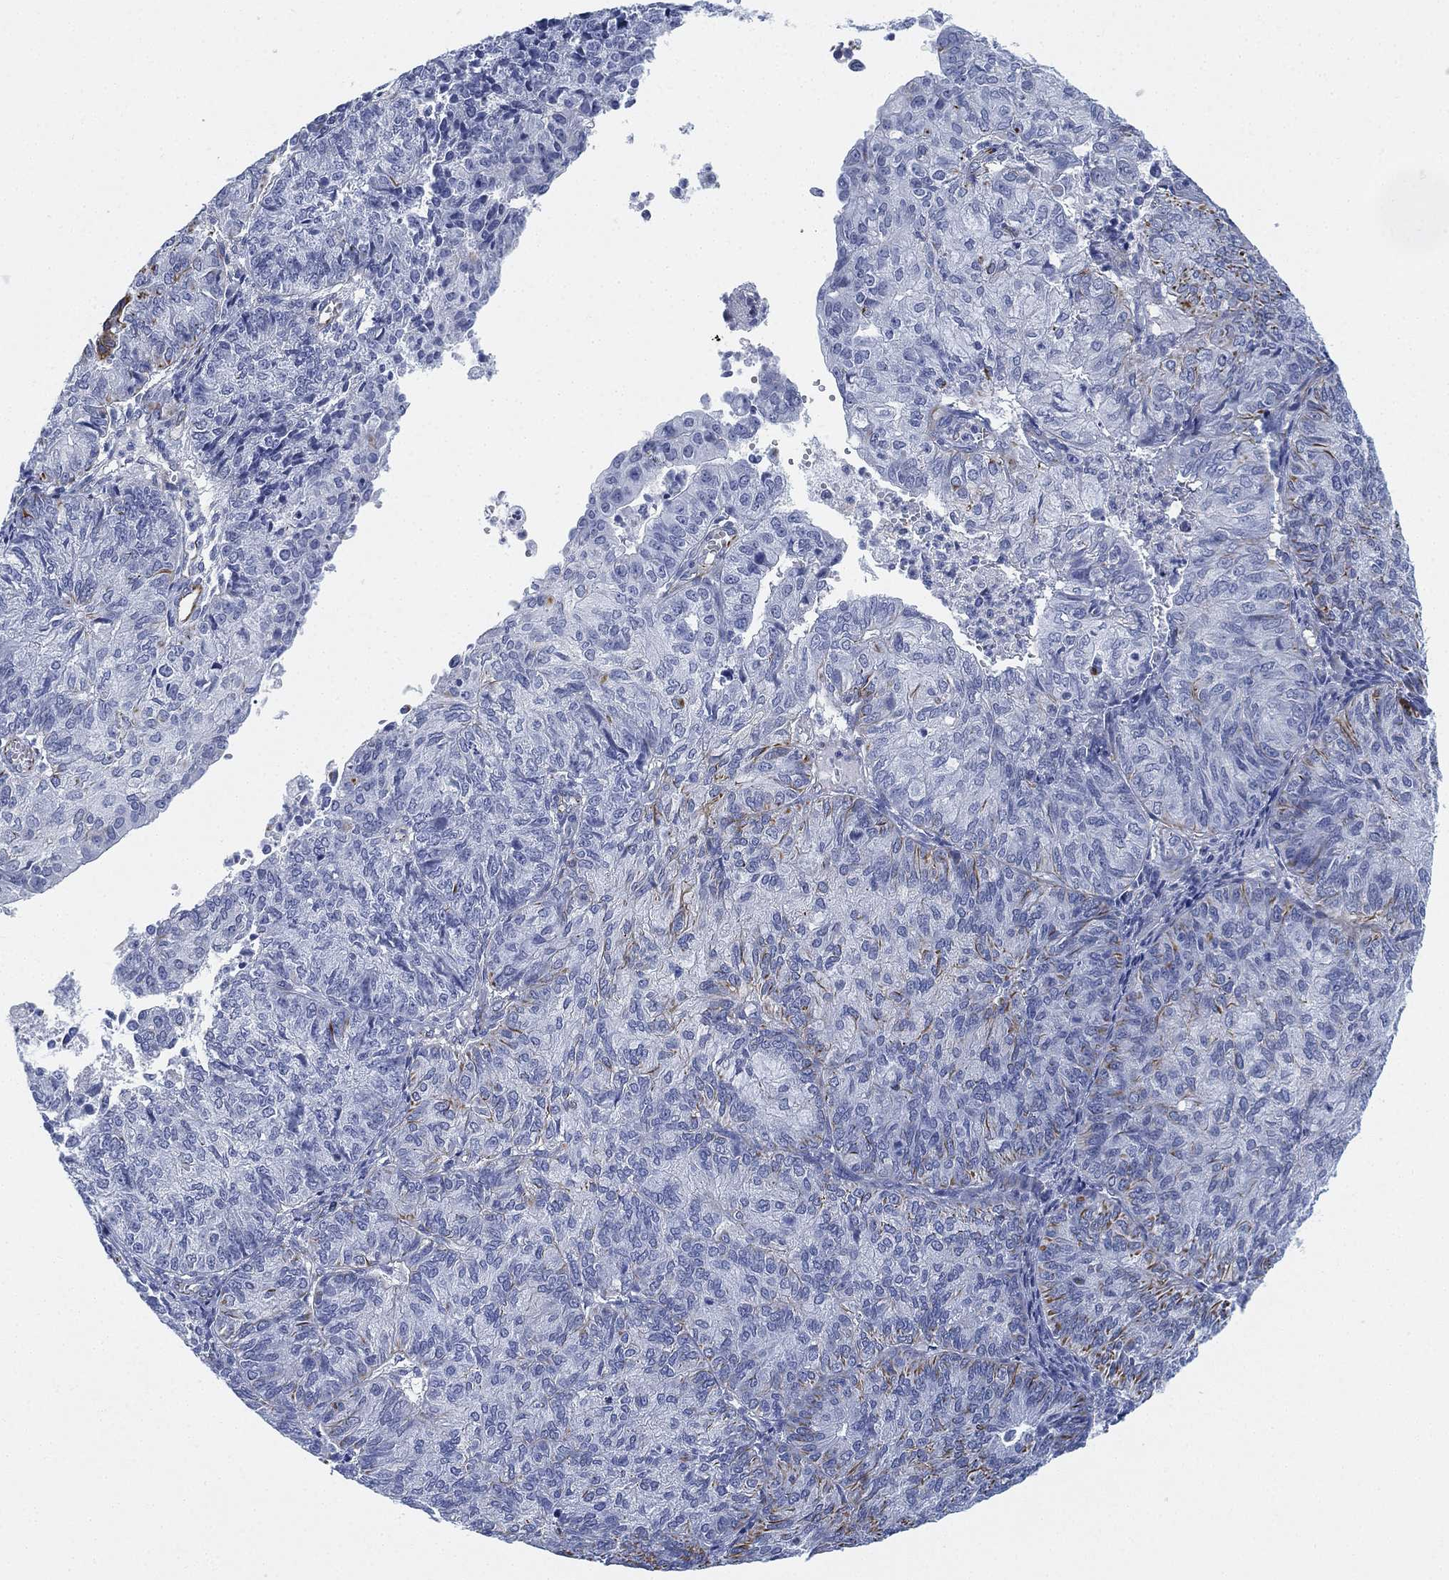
{"staining": {"intensity": "moderate", "quantity": "<25%", "location": "cytoplasmic/membranous"}, "tissue": "endometrial cancer", "cell_type": "Tumor cells", "image_type": "cancer", "snomed": [{"axis": "morphology", "description": "Adenocarcinoma, NOS"}, {"axis": "topography", "description": "Endometrium"}], "caption": "DAB (3,3'-diaminobenzidine) immunohistochemical staining of endometrial adenocarcinoma exhibits moderate cytoplasmic/membranous protein staining in about <25% of tumor cells.", "gene": "PSKH2", "patient": {"sex": "female", "age": 82}}